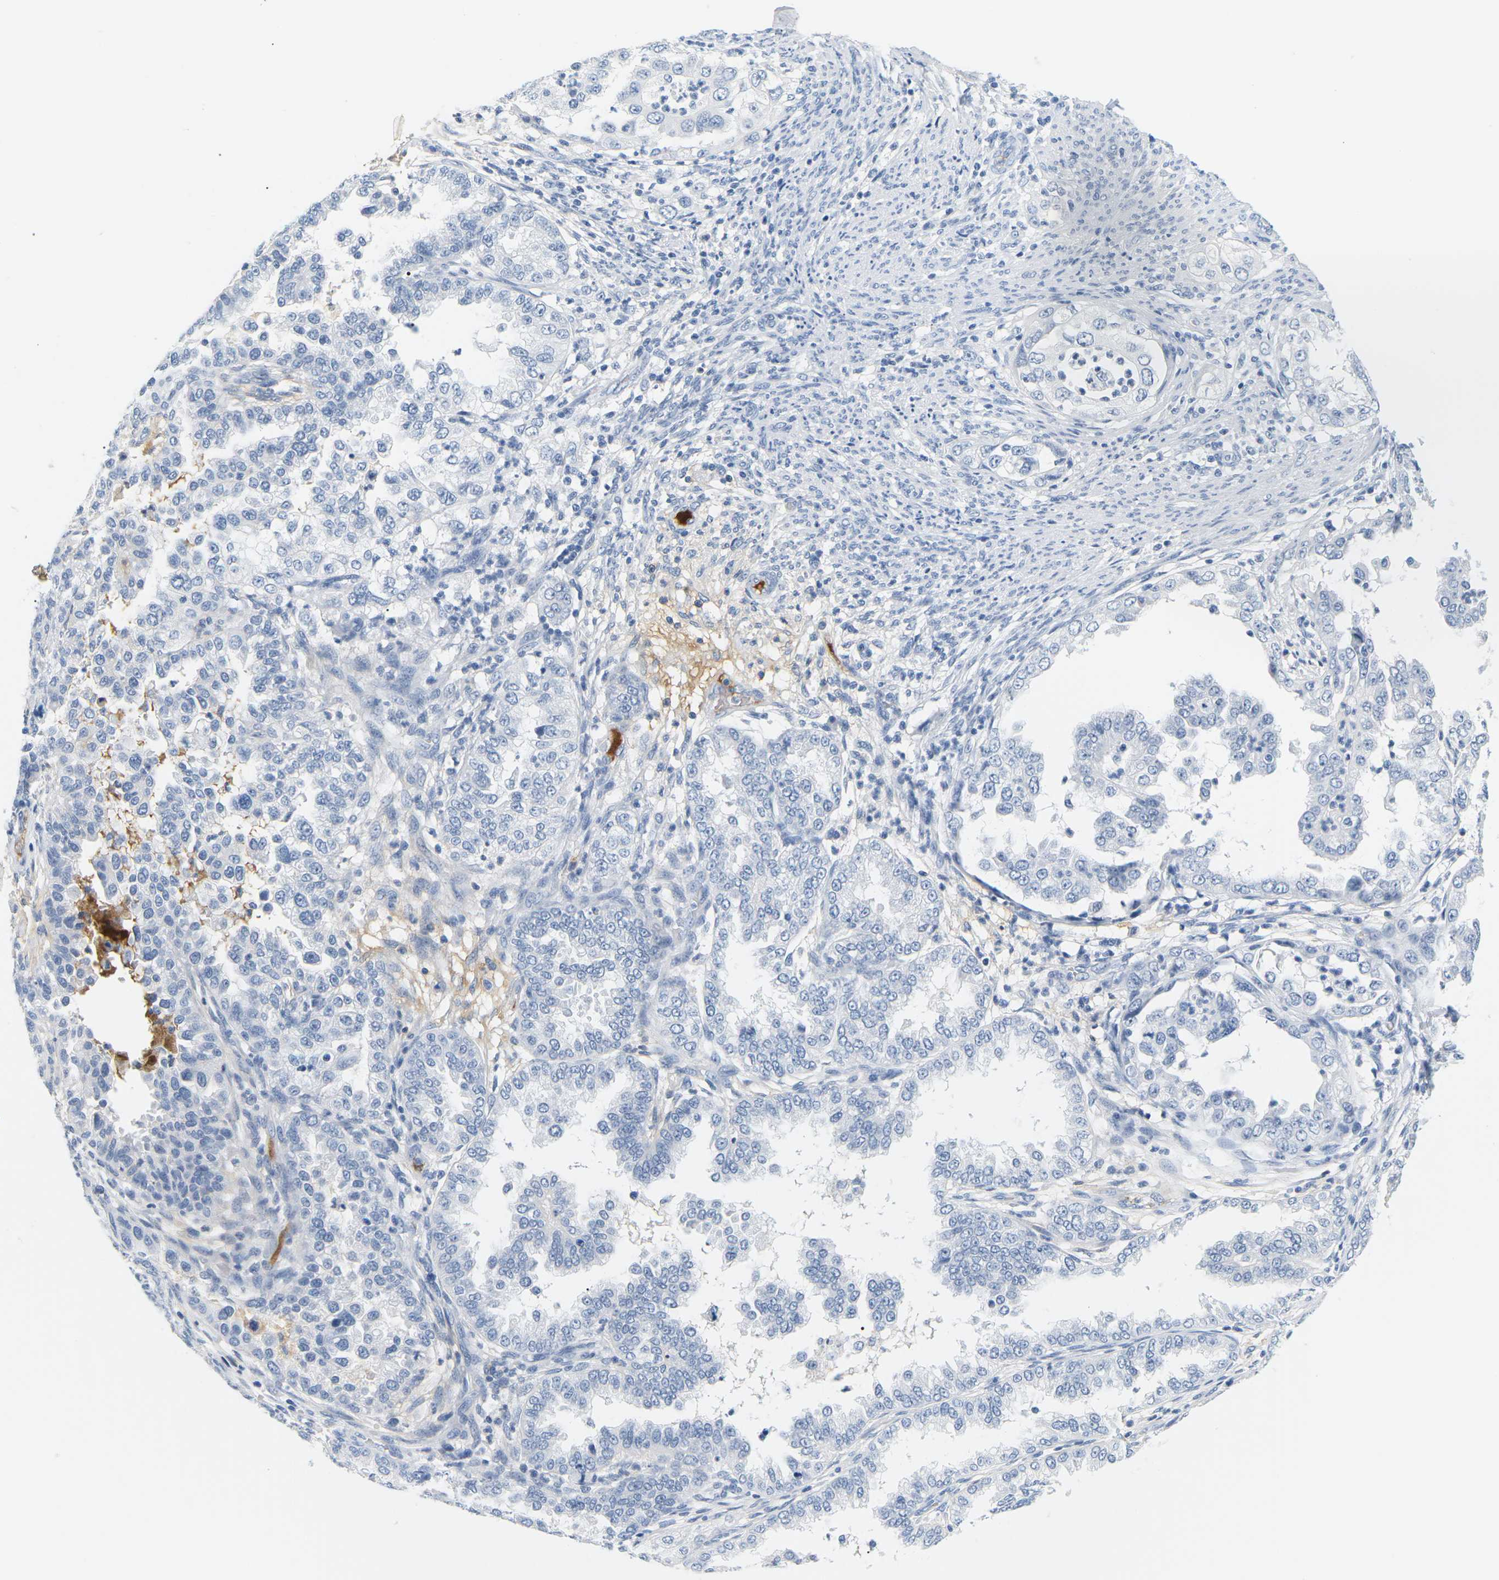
{"staining": {"intensity": "negative", "quantity": "none", "location": "none"}, "tissue": "endometrial cancer", "cell_type": "Tumor cells", "image_type": "cancer", "snomed": [{"axis": "morphology", "description": "Adenocarcinoma, NOS"}, {"axis": "topography", "description": "Endometrium"}], "caption": "The photomicrograph displays no staining of tumor cells in endometrial cancer (adenocarcinoma).", "gene": "APOB", "patient": {"sex": "female", "age": 85}}